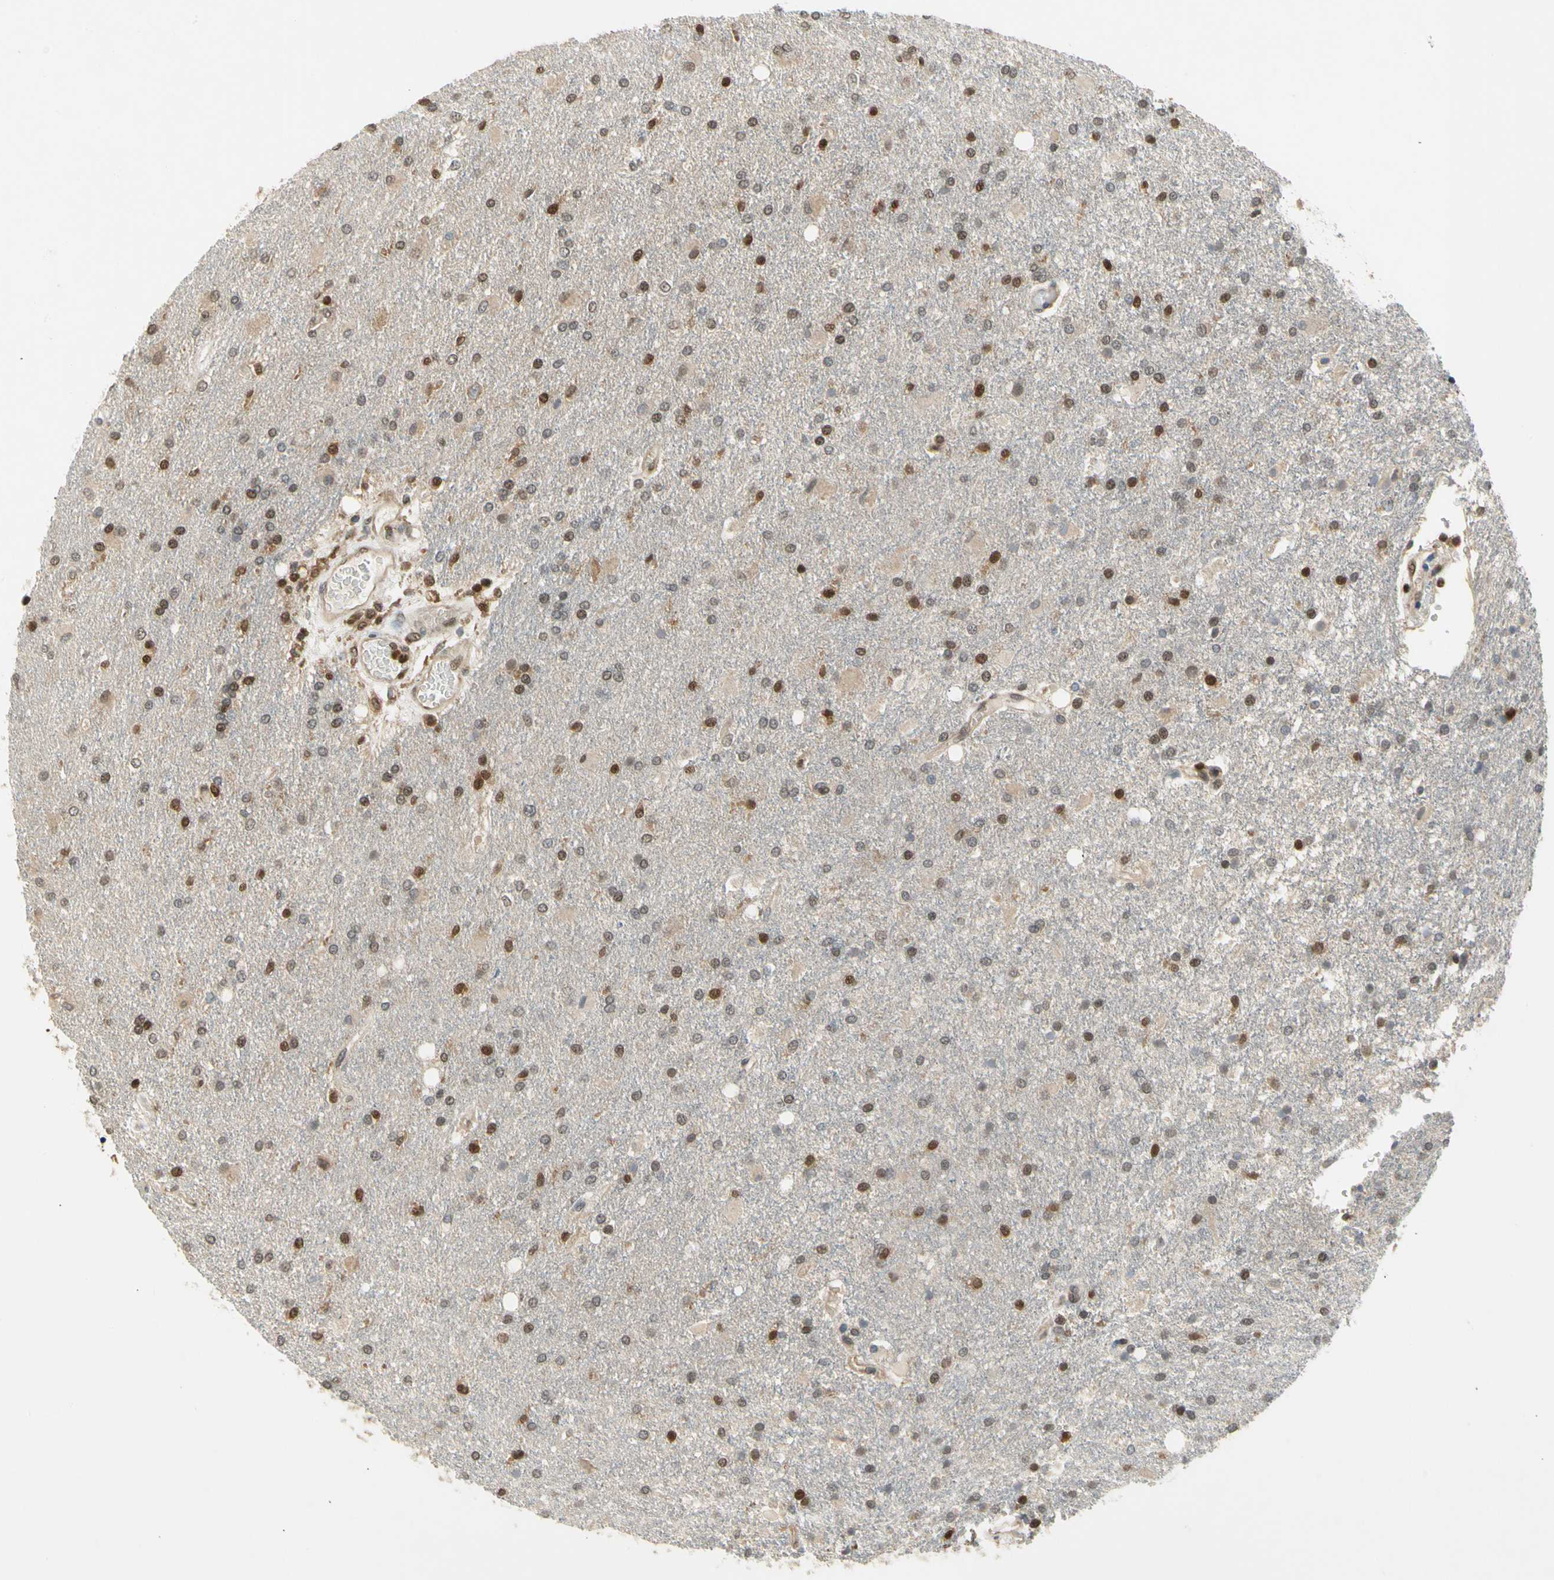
{"staining": {"intensity": "moderate", "quantity": "25%-75%", "location": "nuclear"}, "tissue": "glioma", "cell_type": "Tumor cells", "image_type": "cancer", "snomed": [{"axis": "morphology", "description": "Glioma, malignant, High grade"}, {"axis": "topography", "description": "Brain"}], "caption": "Moderate nuclear expression is seen in approximately 25%-75% of tumor cells in glioma.", "gene": "GSR", "patient": {"sex": "male", "age": 71}}